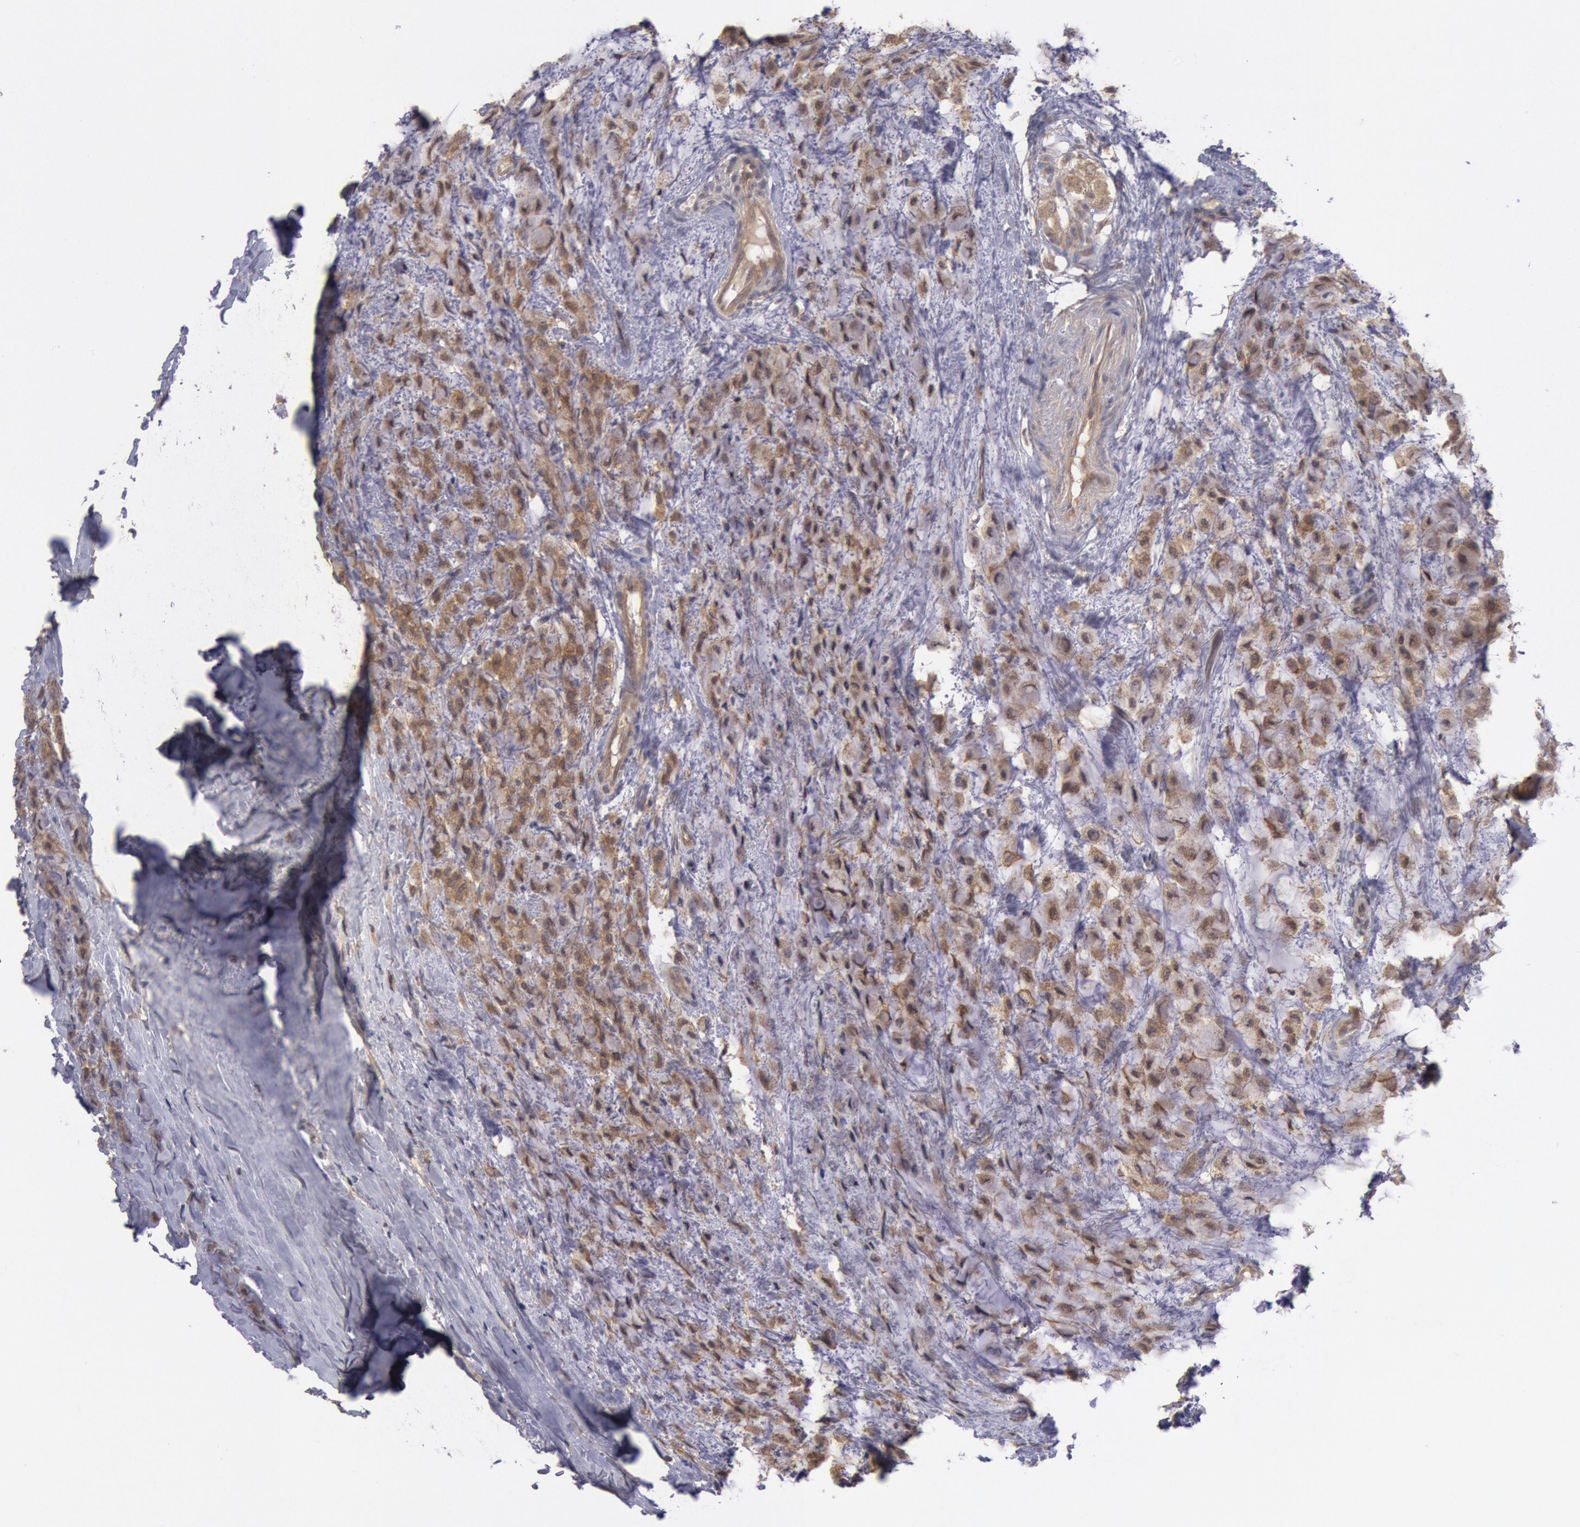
{"staining": {"intensity": "moderate", "quantity": ">75%", "location": "cytoplasmic/membranous"}, "tissue": "breast cancer", "cell_type": "Tumor cells", "image_type": "cancer", "snomed": [{"axis": "morphology", "description": "Lobular carcinoma"}, {"axis": "topography", "description": "Breast"}], "caption": "Protein expression analysis of lobular carcinoma (breast) exhibits moderate cytoplasmic/membranous expression in approximately >75% of tumor cells. (DAB = brown stain, brightfield microscopy at high magnification).", "gene": "BRAF", "patient": {"sex": "female", "age": 85}}